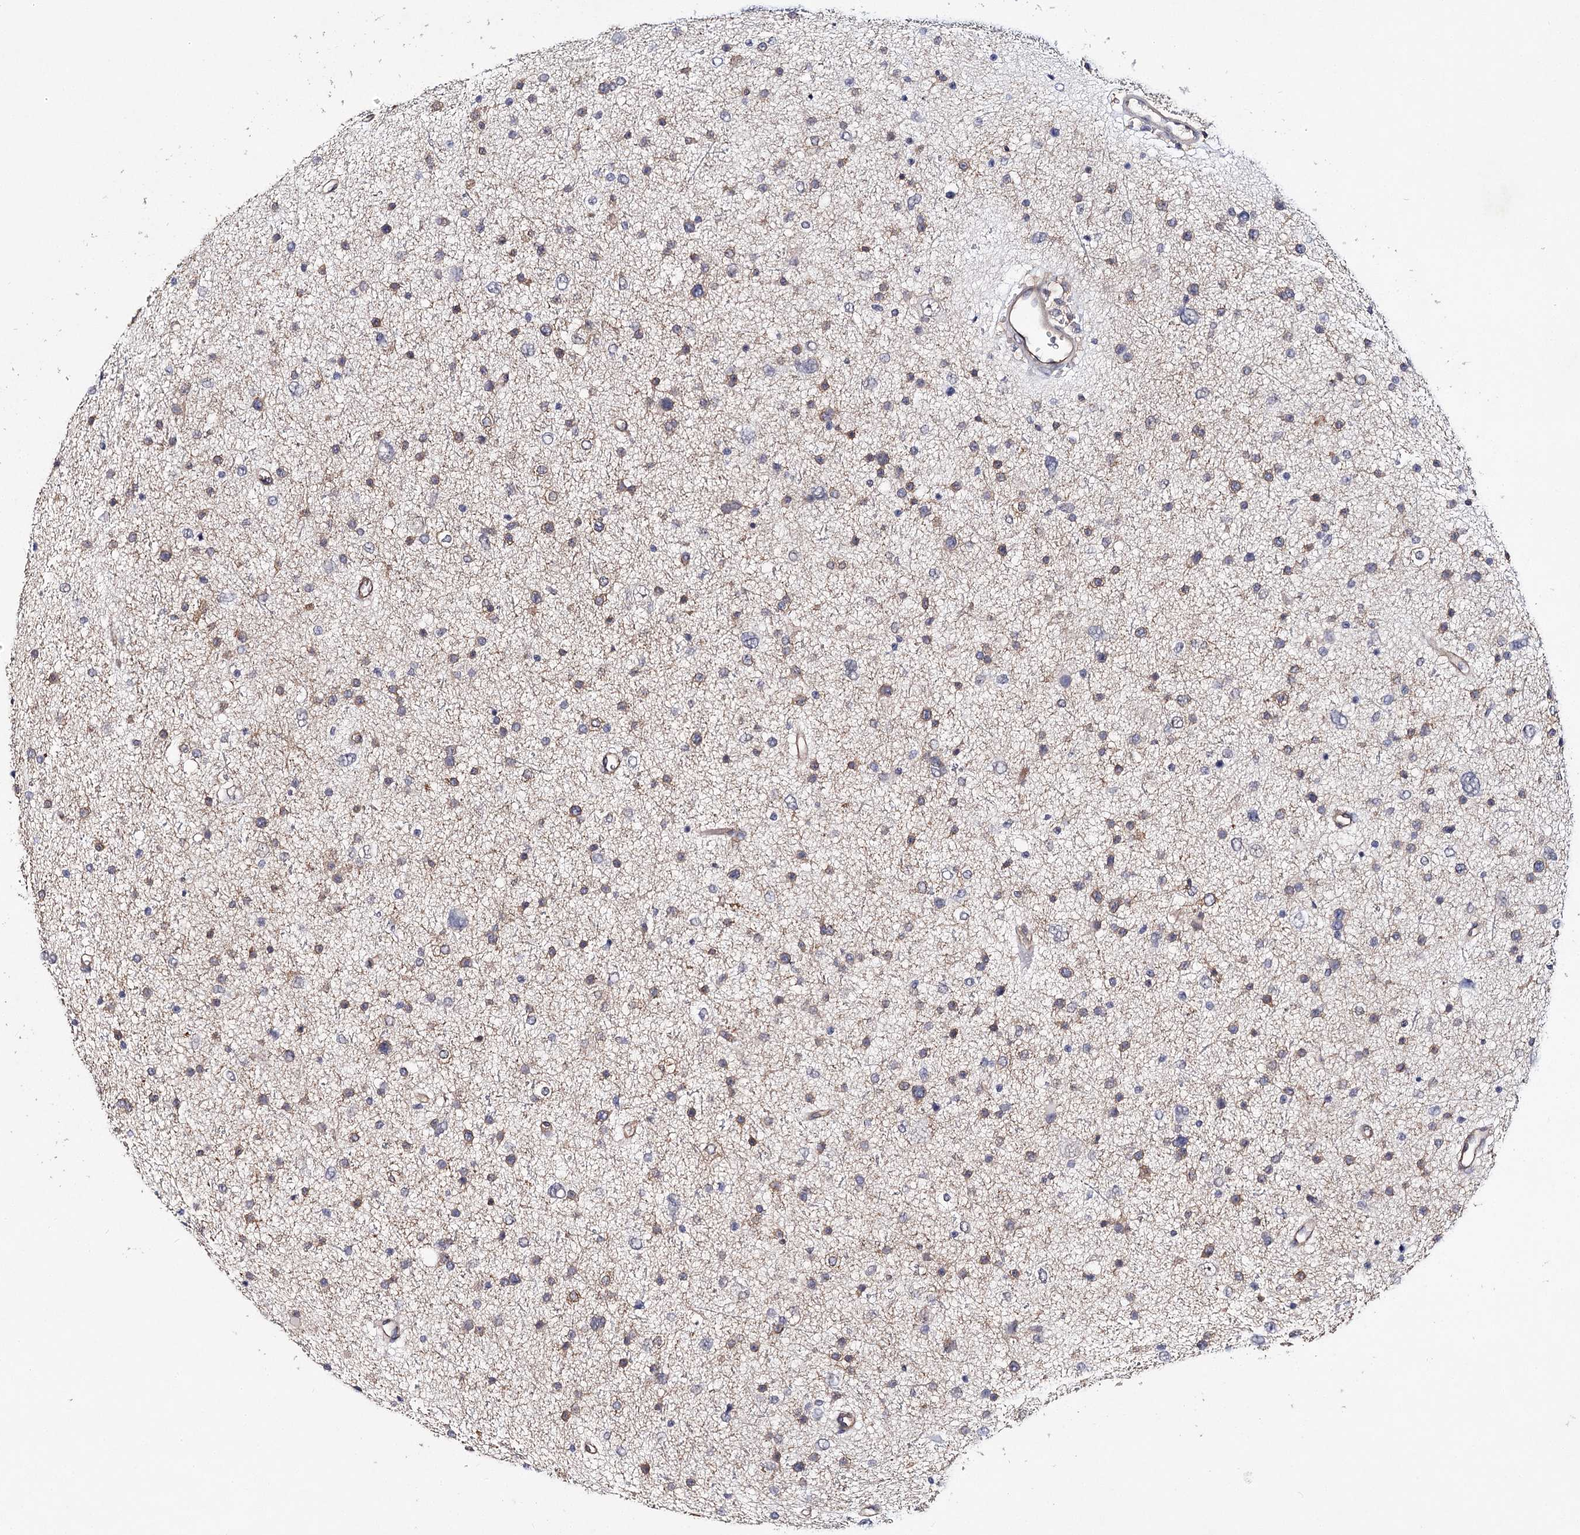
{"staining": {"intensity": "weak", "quantity": "25%-75%", "location": "cytoplasmic/membranous"}, "tissue": "glioma", "cell_type": "Tumor cells", "image_type": "cancer", "snomed": [{"axis": "morphology", "description": "Glioma, malignant, Low grade"}, {"axis": "topography", "description": "Brain"}], "caption": "Immunohistochemical staining of low-grade glioma (malignant) displays weak cytoplasmic/membranous protein expression in about 25%-75% of tumor cells. The staining was performed using DAB to visualize the protein expression in brown, while the nuclei were stained in blue with hematoxylin (Magnification: 20x).", "gene": "TMEM218", "patient": {"sex": "female", "age": 37}}